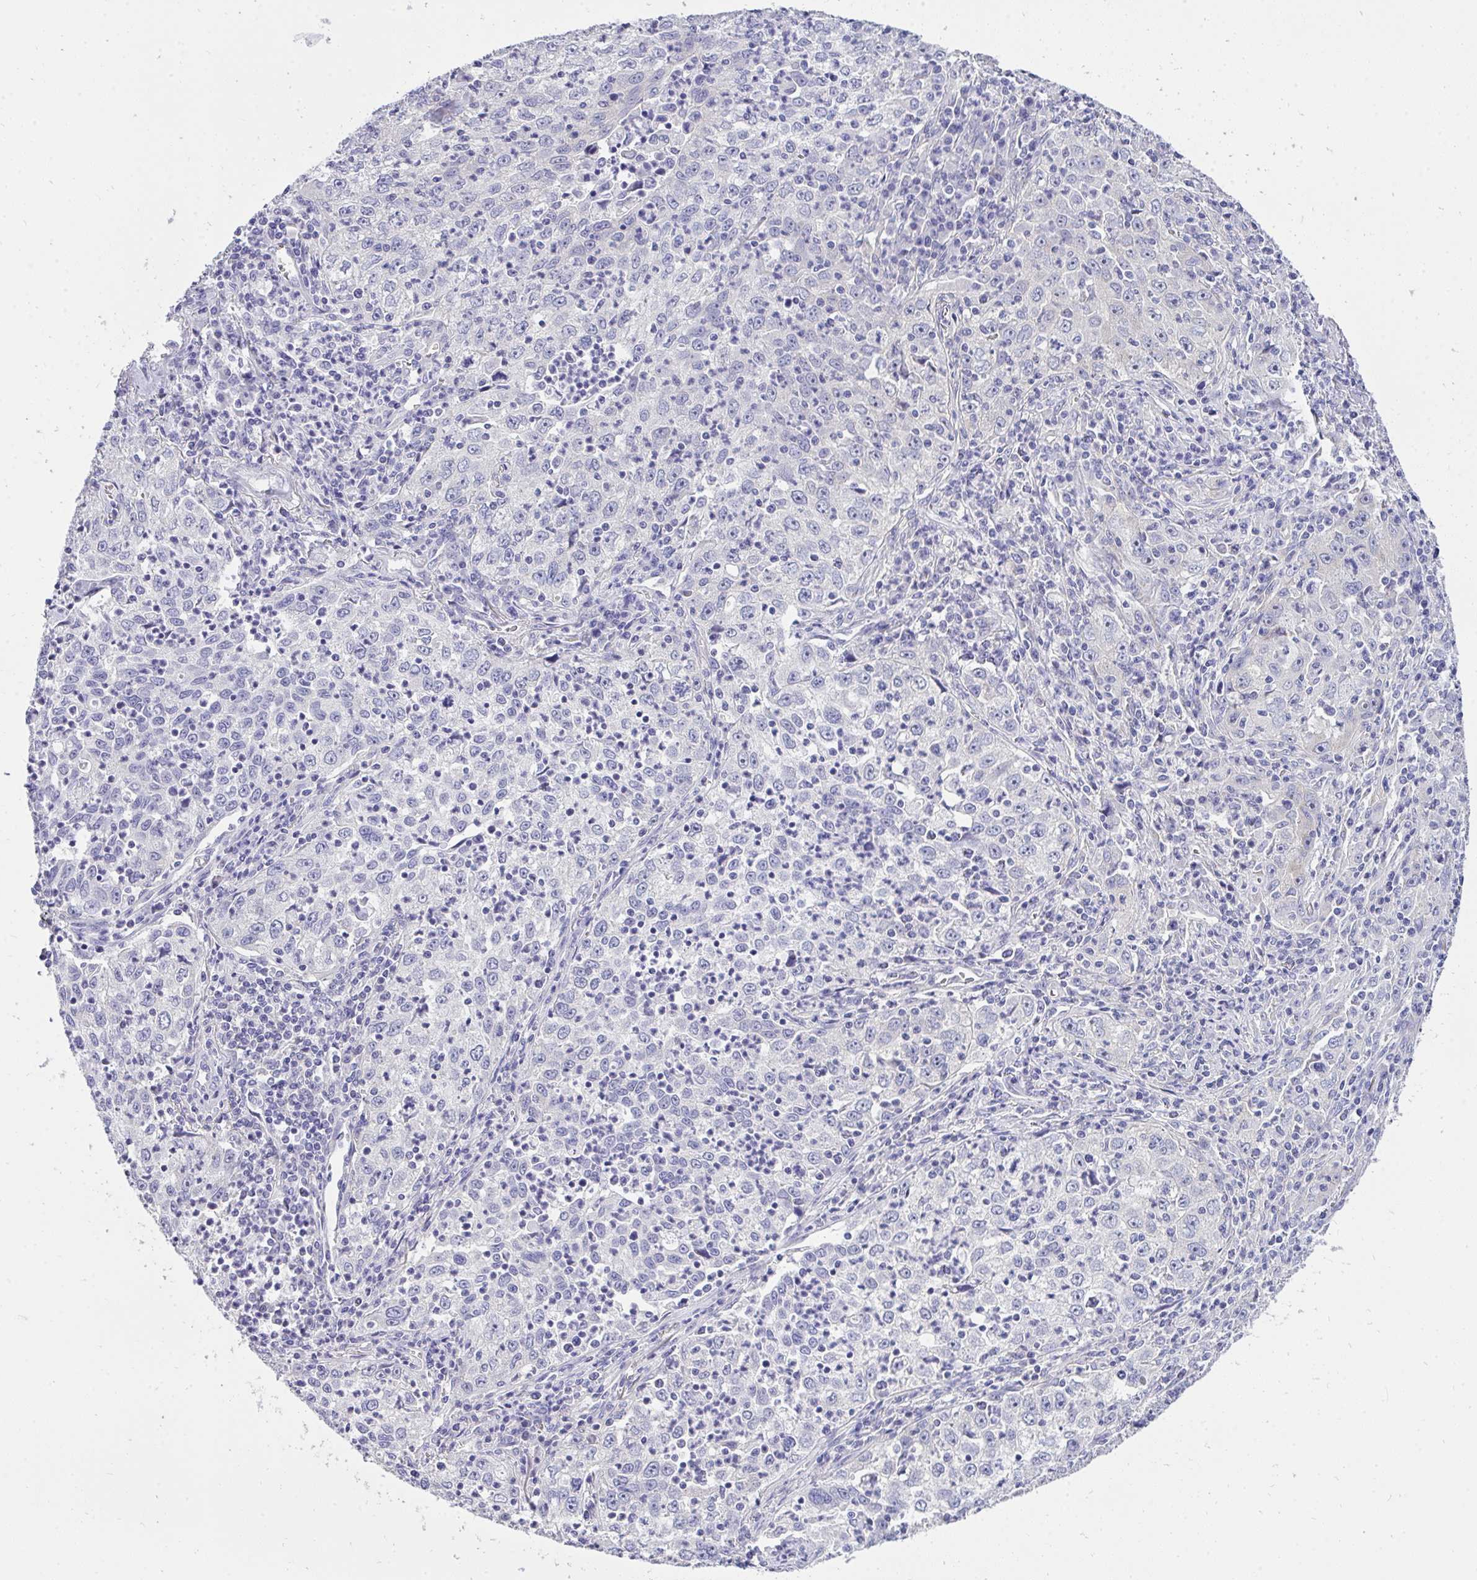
{"staining": {"intensity": "negative", "quantity": "none", "location": "none"}, "tissue": "lung cancer", "cell_type": "Tumor cells", "image_type": "cancer", "snomed": [{"axis": "morphology", "description": "Squamous cell carcinoma, NOS"}, {"axis": "topography", "description": "Lung"}], "caption": "Immunohistochemistry (IHC) of human lung cancer displays no positivity in tumor cells.", "gene": "VGLL3", "patient": {"sex": "male", "age": 71}}